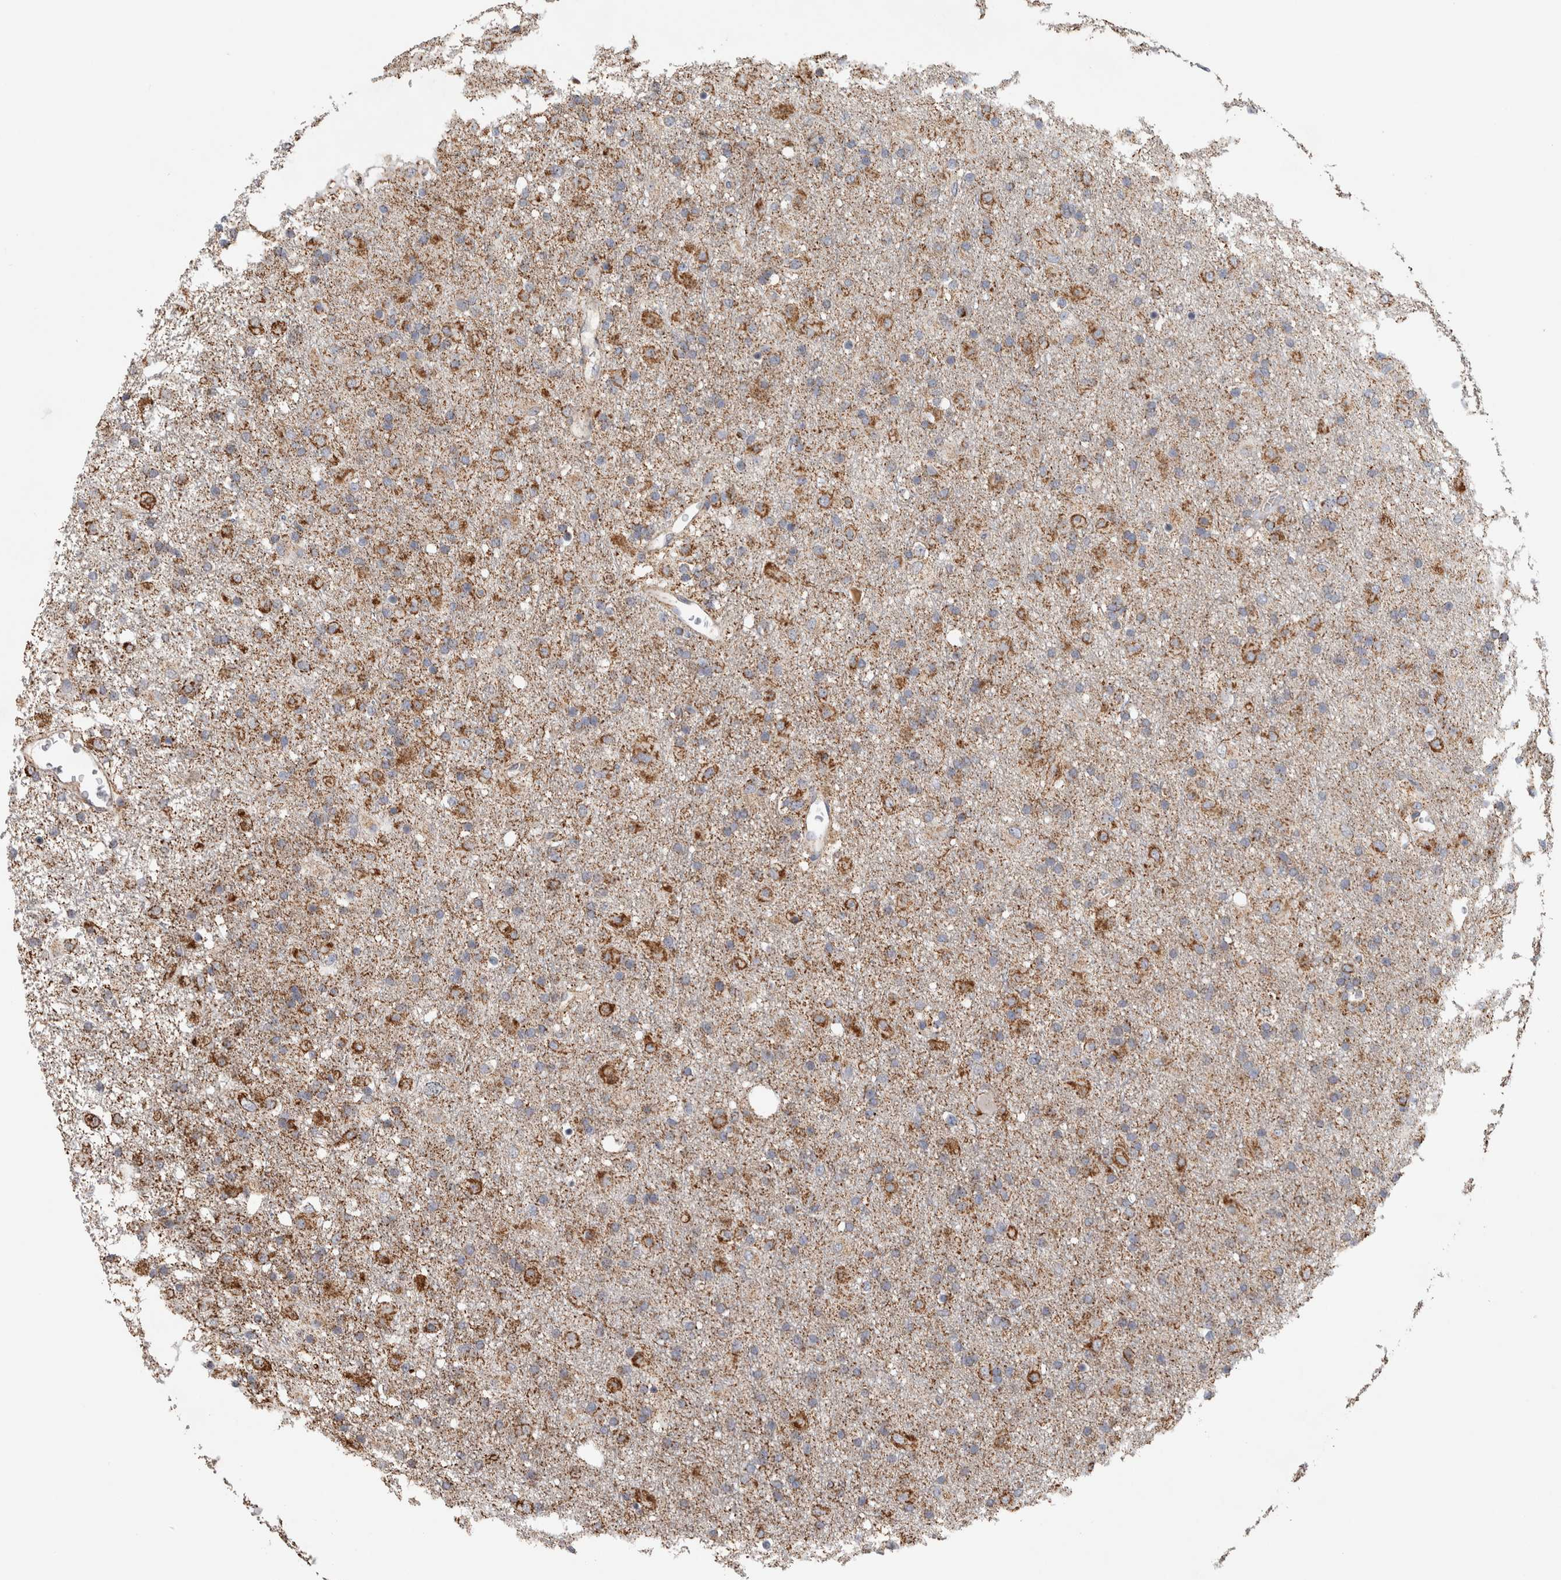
{"staining": {"intensity": "moderate", "quantity": ">75%", "location": "cytoplasmic/membranous"}, "tissue": "glioma", "cell_type": "Tumor cells", "image_type": "cancer", "snomed": [{"axis": "morphology", "description": "Glioma, malignant, Low grade"}, {"axis": "topography", "description": "Brain"}], "caption": "This histopathology image exhibits IHC staining of human malignant low-grade glioma, with medium moderate cytoplasmic/membranous positivity in about >75% of tumor cells.", "gene": "ST8SIA1", "patient": {"sex": "male", "age": 65}}